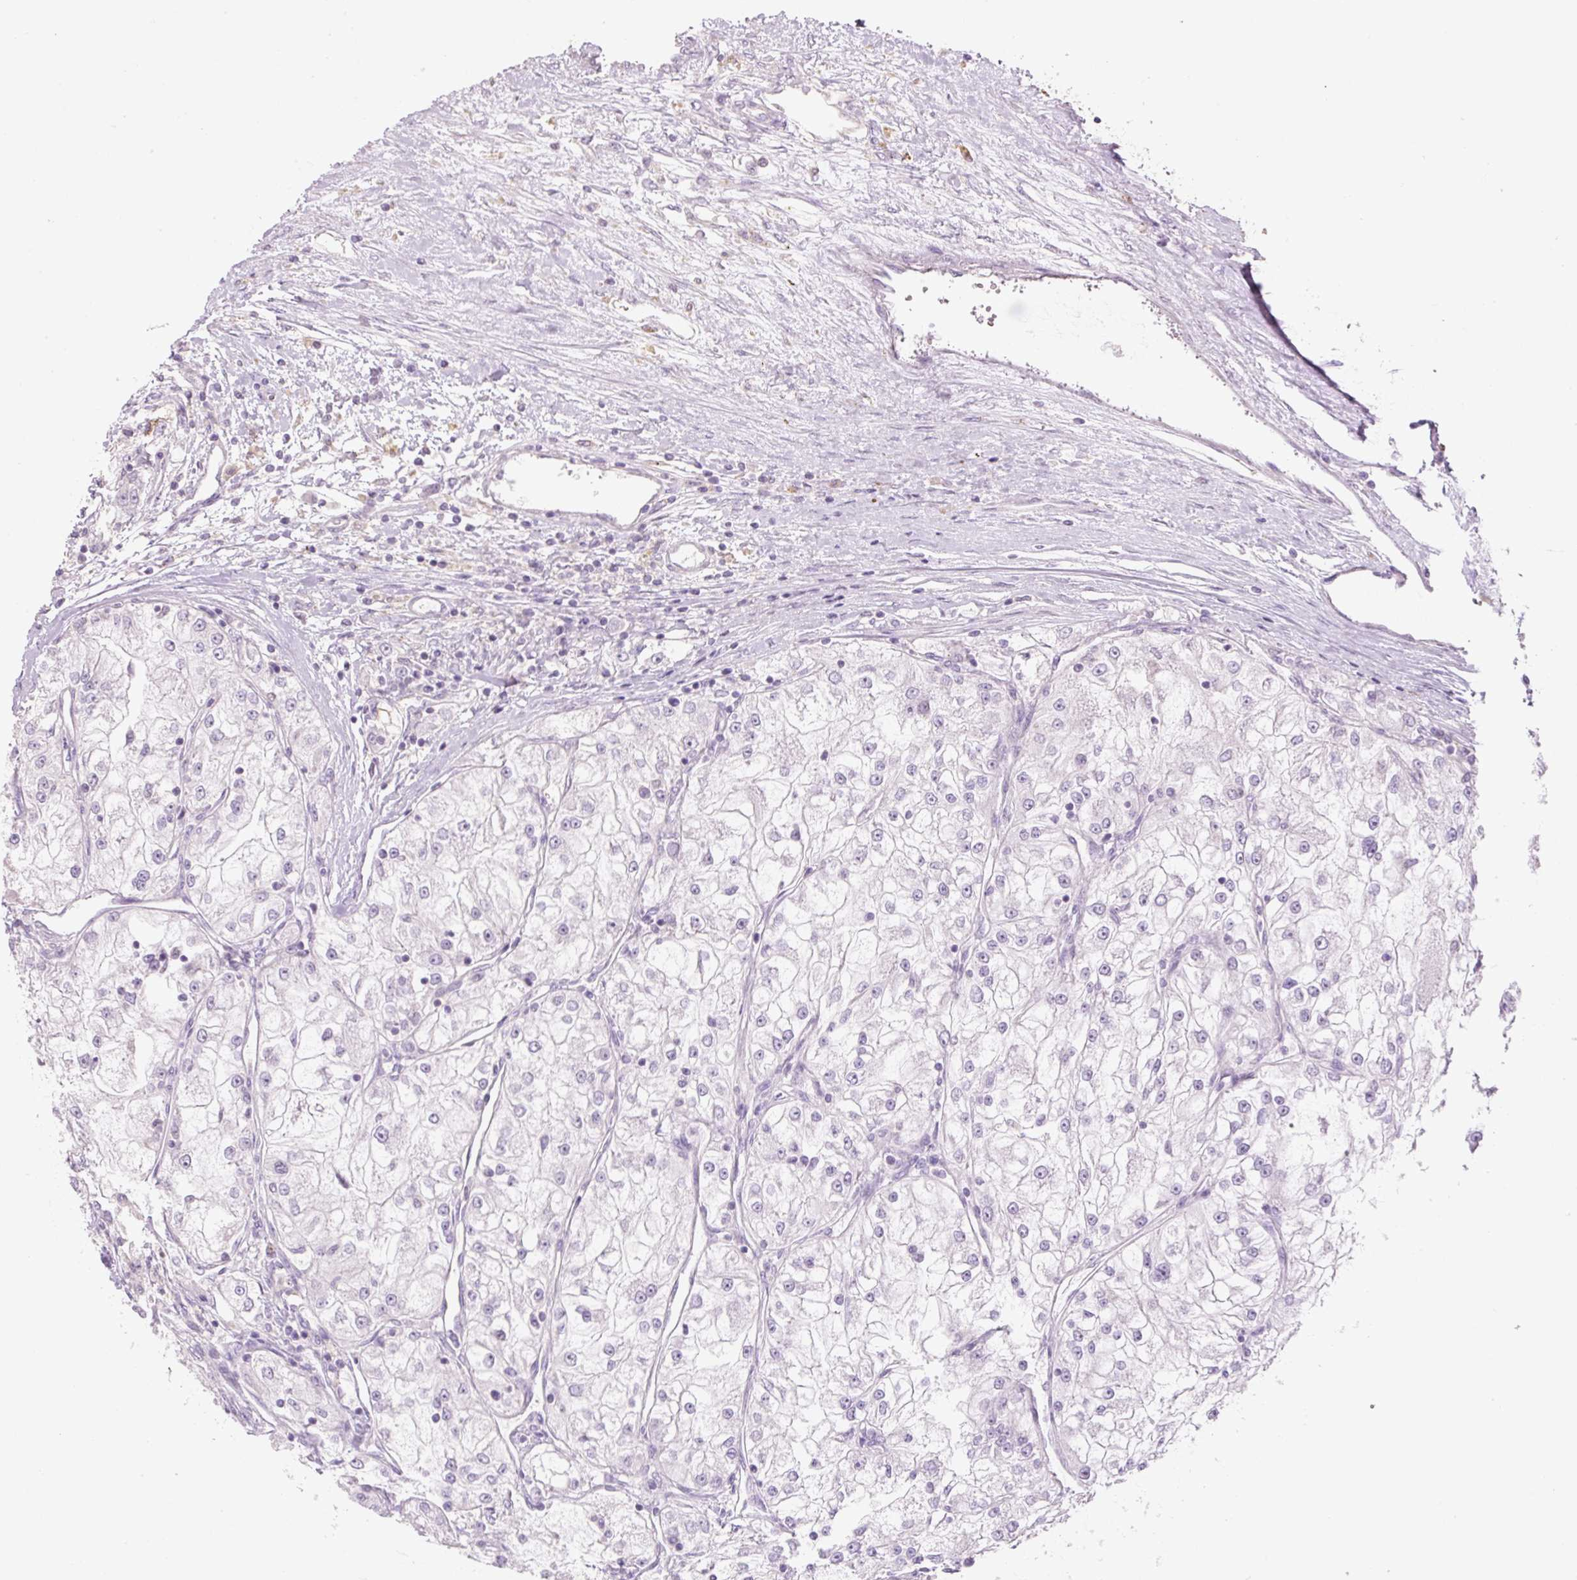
{"staining": {"intensity": "negative", "quantity": "none", "location": "none"}, "tissue": "renal cancer", "cell_type": "Tumor cells", "image_type": "cancer", "snomed": [{"axis": "morphology", "description": "Adenocarcinoma, NOS"}, {"axis": "topography", "description": "Kidney"}], "caption": "There is no significant expression in tumor cells of renal cancer (adenocarcinoma).", "gene": "HAX1", "patient": {"sex": "female", "age": 72}}